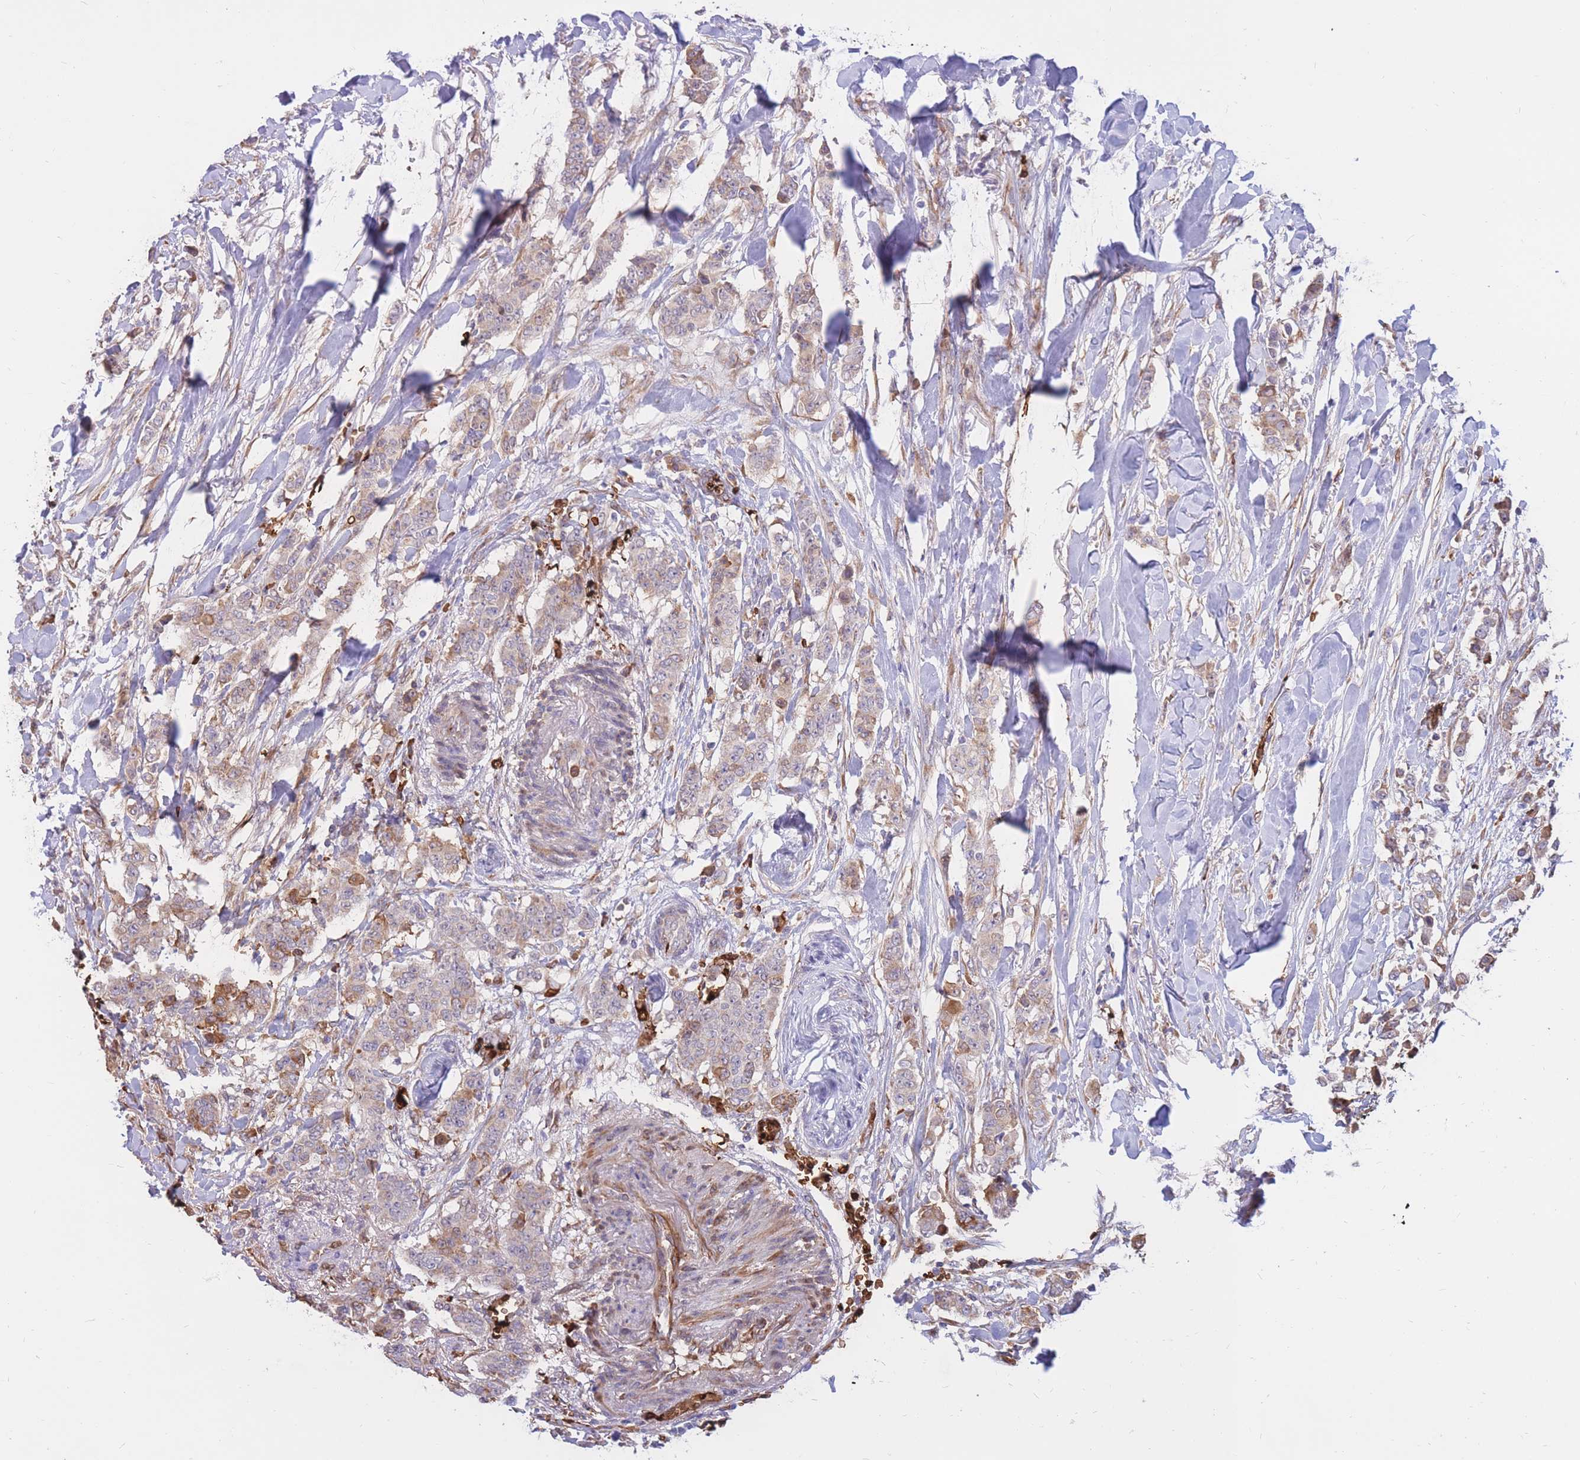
{"staining": {"intensity": "weak", "quantity": "<25%", "location": "cytoplasmic/membranous"}, "tissue": "breast cancer", "cell_type": "Tumor cells", "image_type": "cancer", "snomed": [{"axis": "morphology", "description": "Duct carcinoma"}, {"axis": "topography", "description": "Breast"}], "caption": "Infiltrating ductal carcinoma (breast) stained for a protein using IHC reveals no expression tumor cells.", "gene": "ATP10D", "patient": {"sex": "female", "age": 40}}